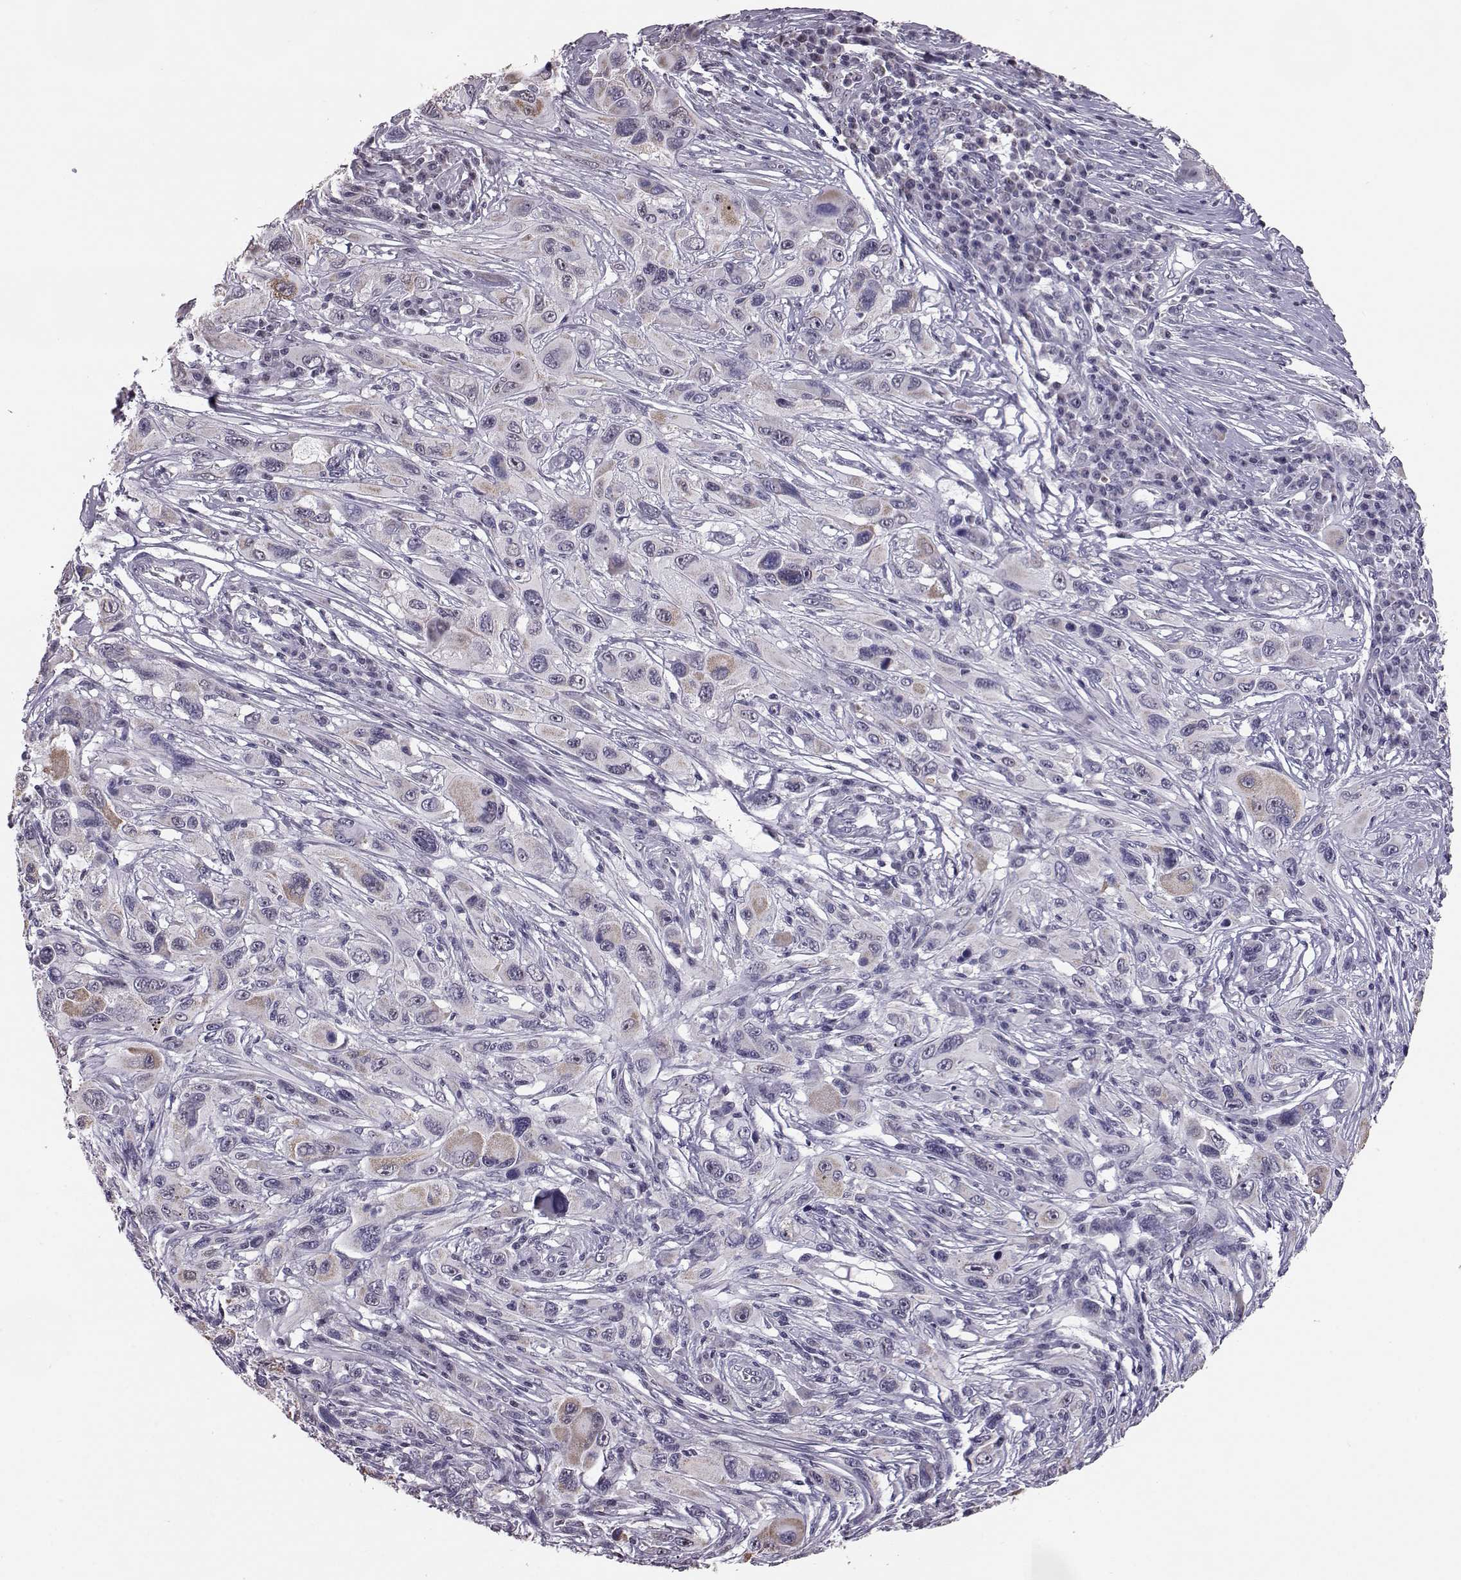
{"staining": {"intensity": "weak", "quantity": "<25%", "location": "cytoplasmic/membranous"}, "tissue": "melanoma", "cell_type": "Tumor cells", "image_type": "cancer", "snomed": [{"axis": "morphology", "description": "Malignant melanoma, NOS"}, {"axis": "topography", "description": "Skin"}], "caption": "There is no significant expression in tumor cells of malignant melanoma.", "gene": "ALDH3A1", "patient": {"sex": "male", "age": 53}}